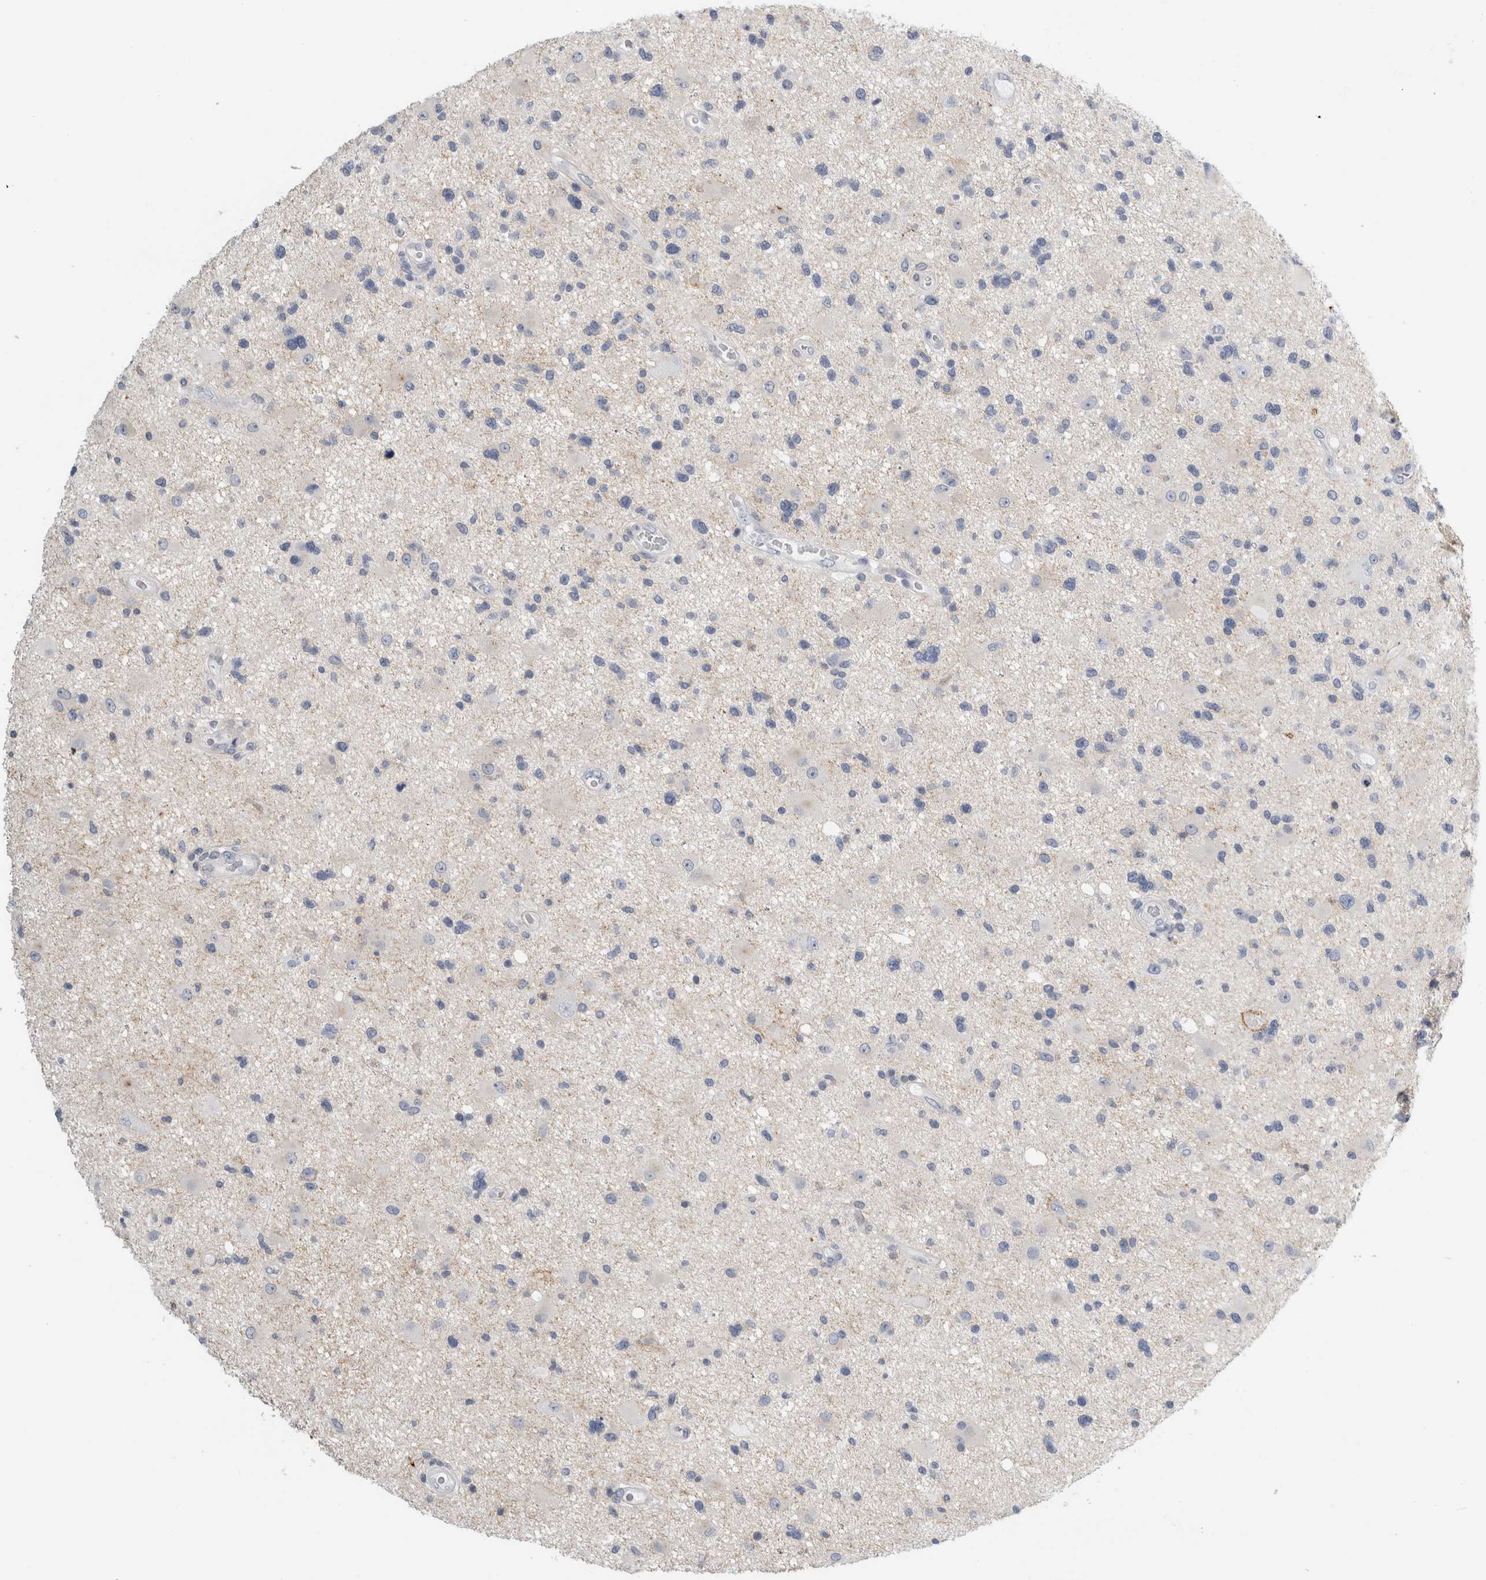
{"staining": {"intensity": "negative", "quantity": "none", "location": "none"}, "tissue": "glioma", "cell_type": "Tumor cells", "image_type": "cancer", "snomed": [{"axis": "morphology", "description": "Glioma, malignant, High grade"}, {"axis": "topography", "description": "Brain"}], "caption": "Immunohistochemistry of human malignant glioma (high-grade) reveals no expression in tumor cells.", "gene": "ANKFY1", "patient": {"sex": "male", "age": 33}}